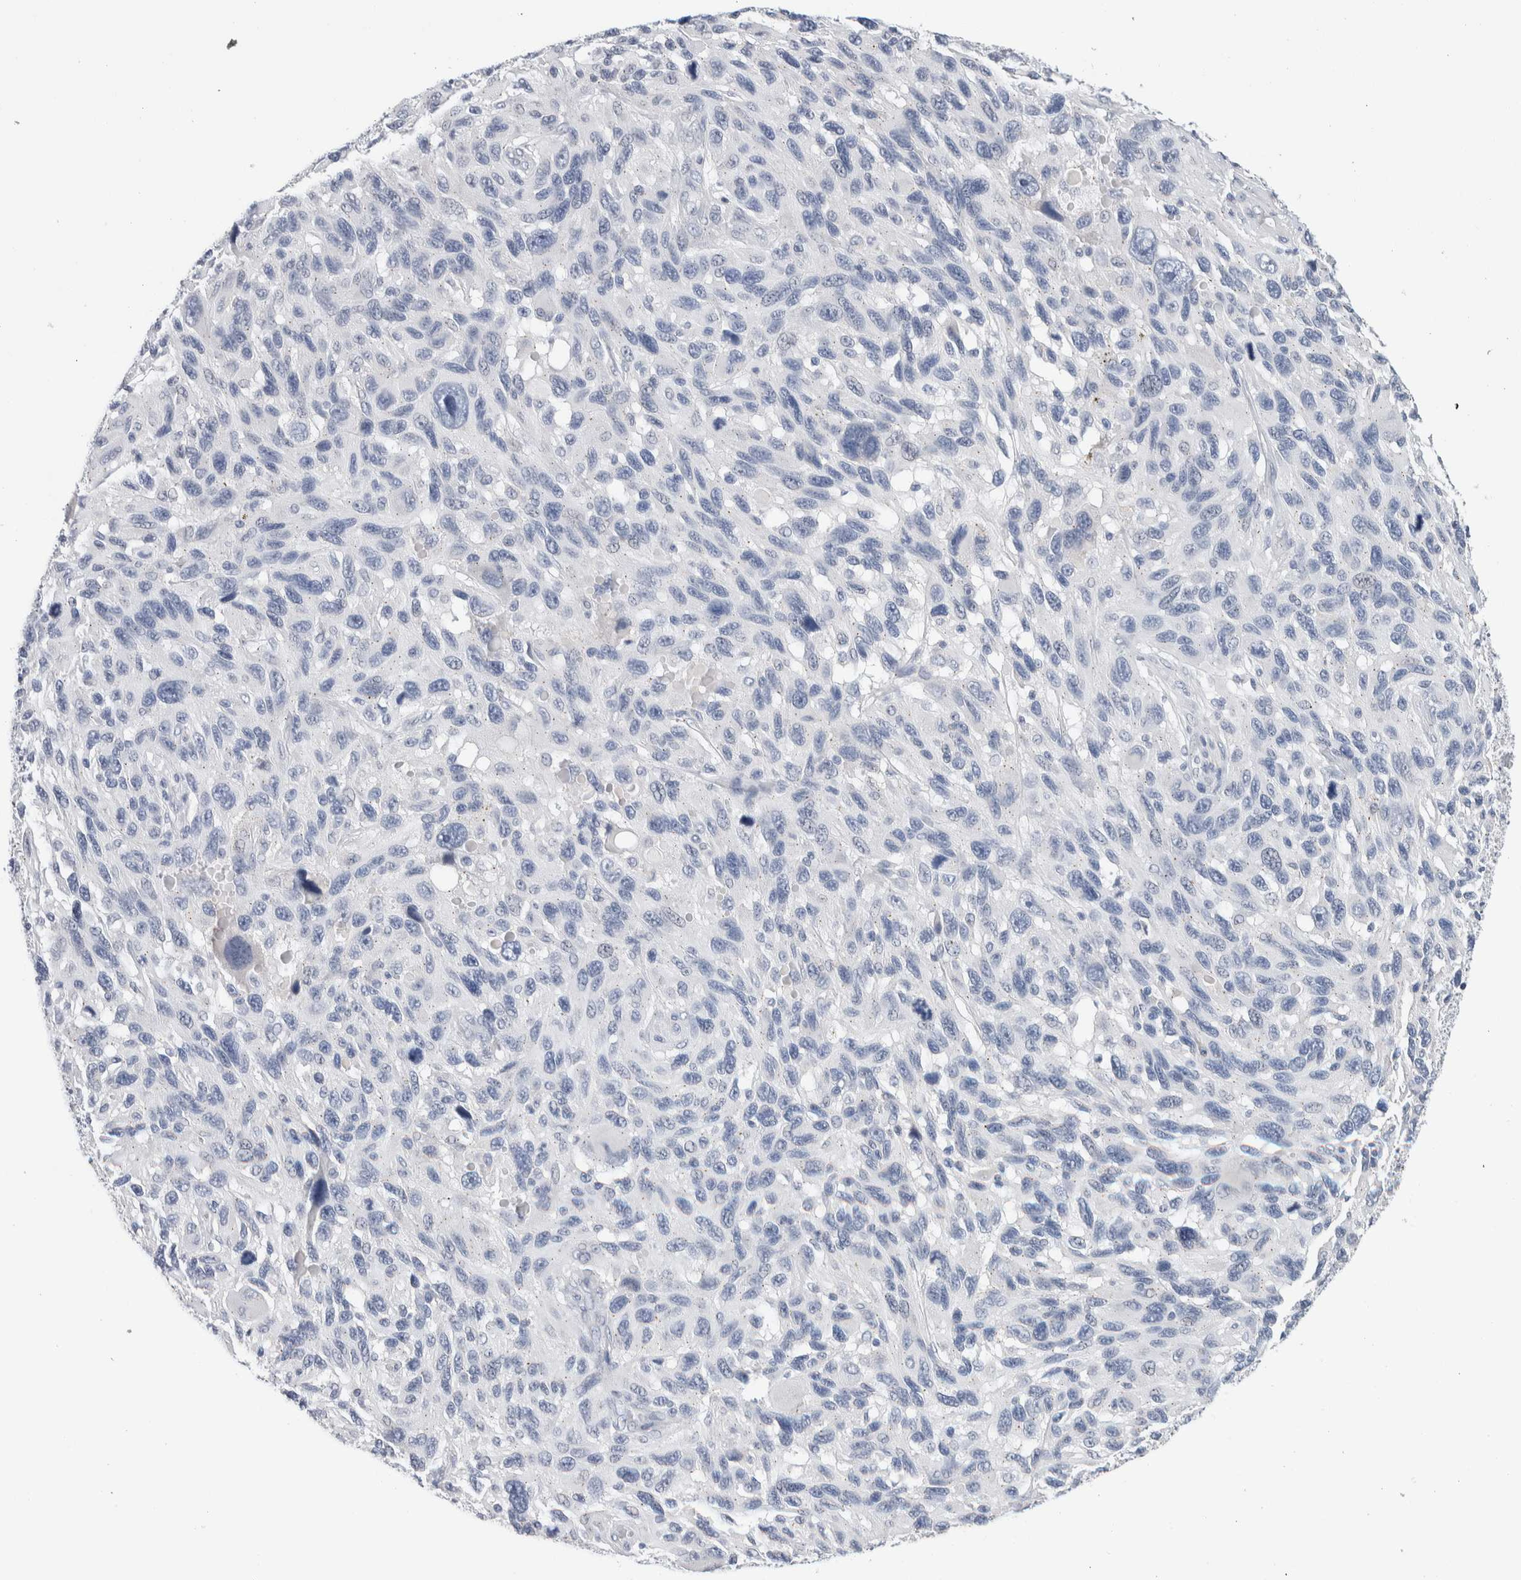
{"staining": {"intensity": "negative", "quantity": "none", "location": "none"}, "tissue": "melanoma", "cell_type": "Tumor cells", "image_type": "cancer", "snomed": [{"axis": "morphology", "description": "Malignant melanoma, NOS"}, {"axis": "topography", "description": "Skin"}], "caption": "A high-resolution micrograph shows IHC staining of melanoma, which shows no significant expression in tumor cells.", "gene": "SCN2A", "patient": {"sex": "male", "age": 53}}